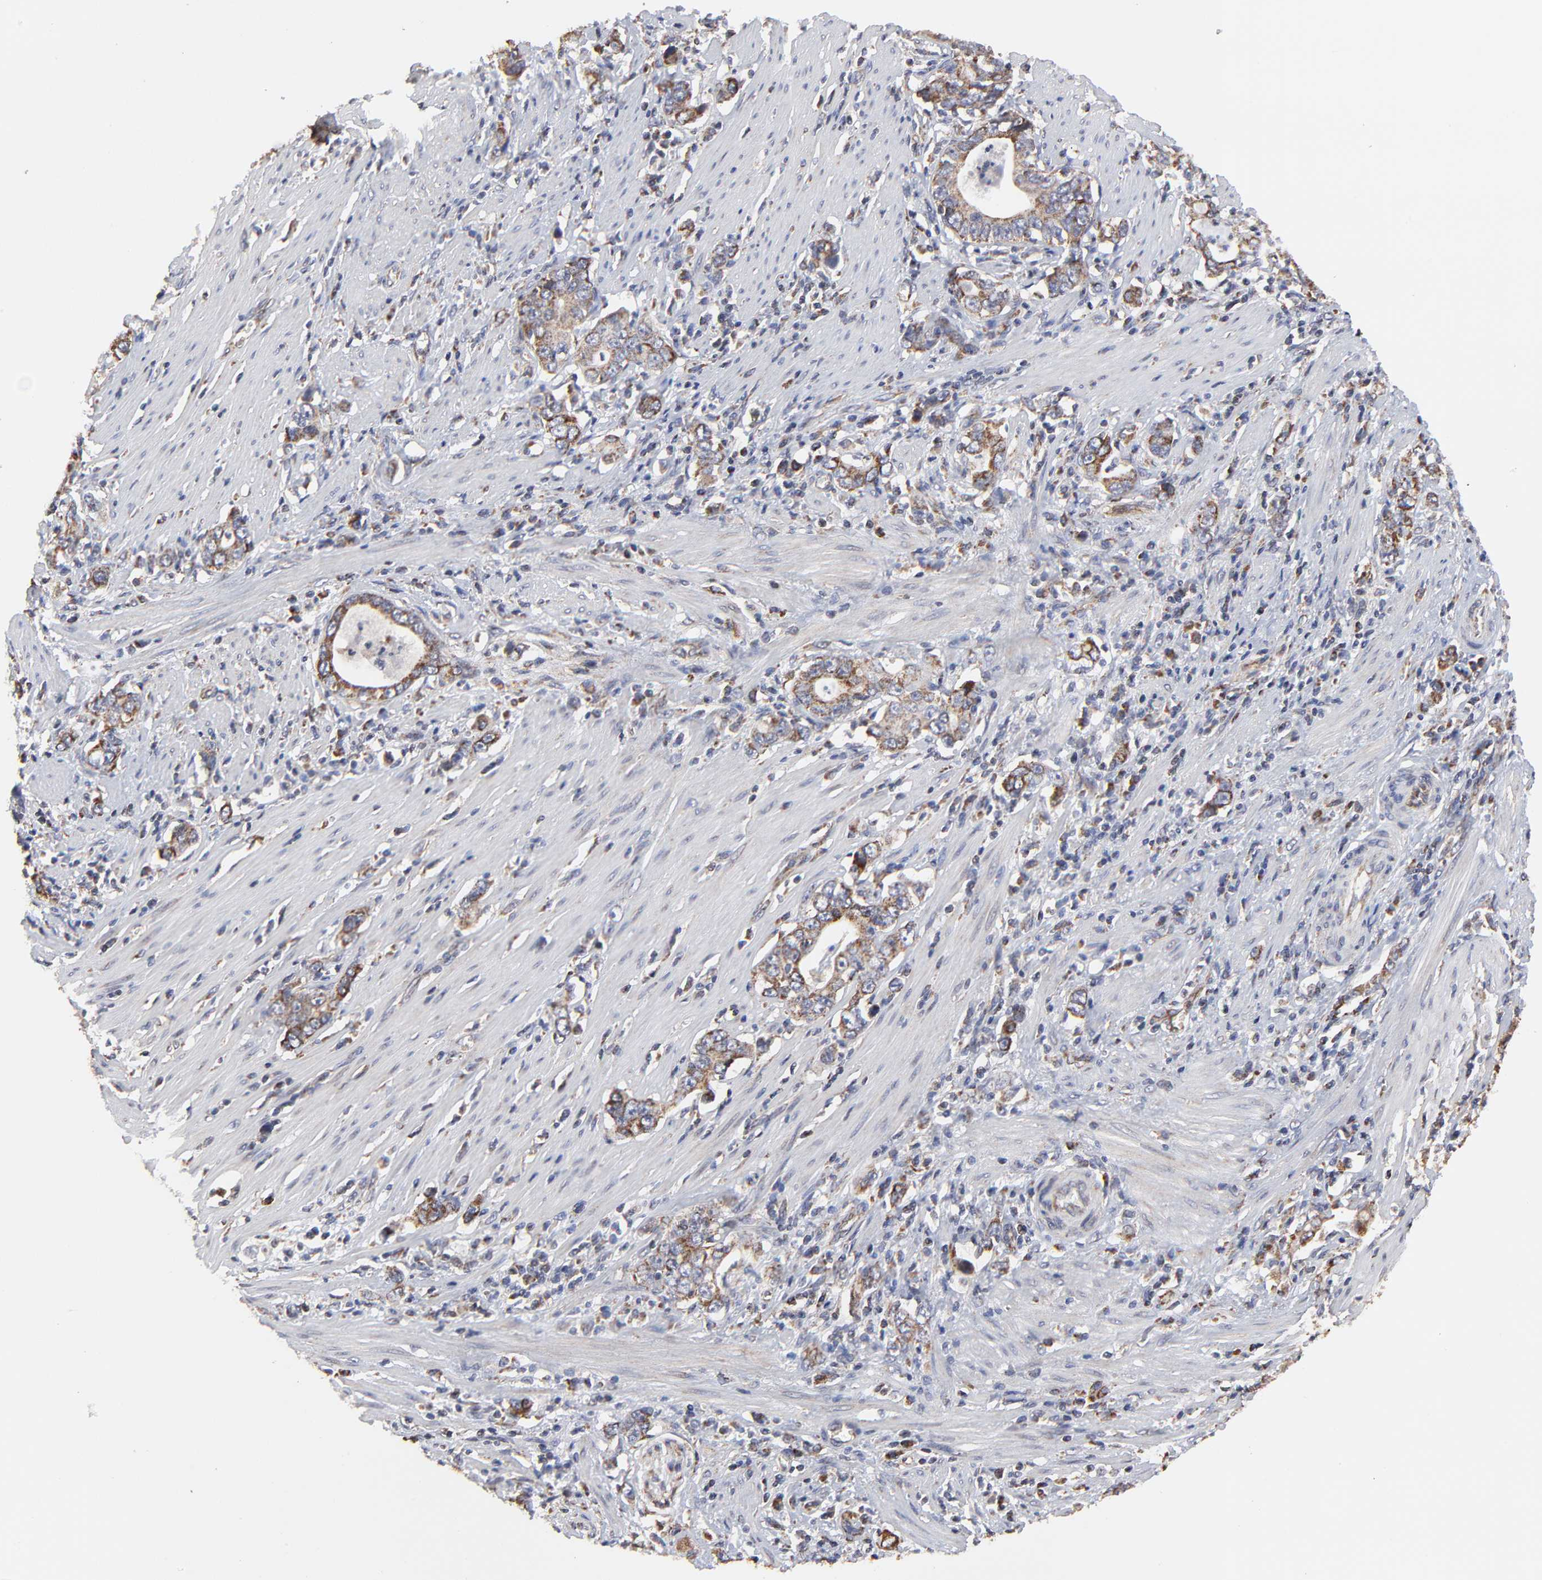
{"staining": {"intensity": "weak", "quantity": "25%-75%", "location": "cytoplasmic/membranous"}, "tissue": "stomach cancer", "cell_type": "Tumor cells", "image_type": "cancer", "snomed": [{"axis": "morphology", "description": "Adenocarcinoma, NOS"}, {"axis": "topography", "description": "Stomach, lower"}], "caption": "Stomach adenocarcinoma stained for a protein reveals weak cytoplasmic/membranous positivity in tumor cells.", "gene": "ZNF550", "patient": {"sex": "female", "age": 72}}